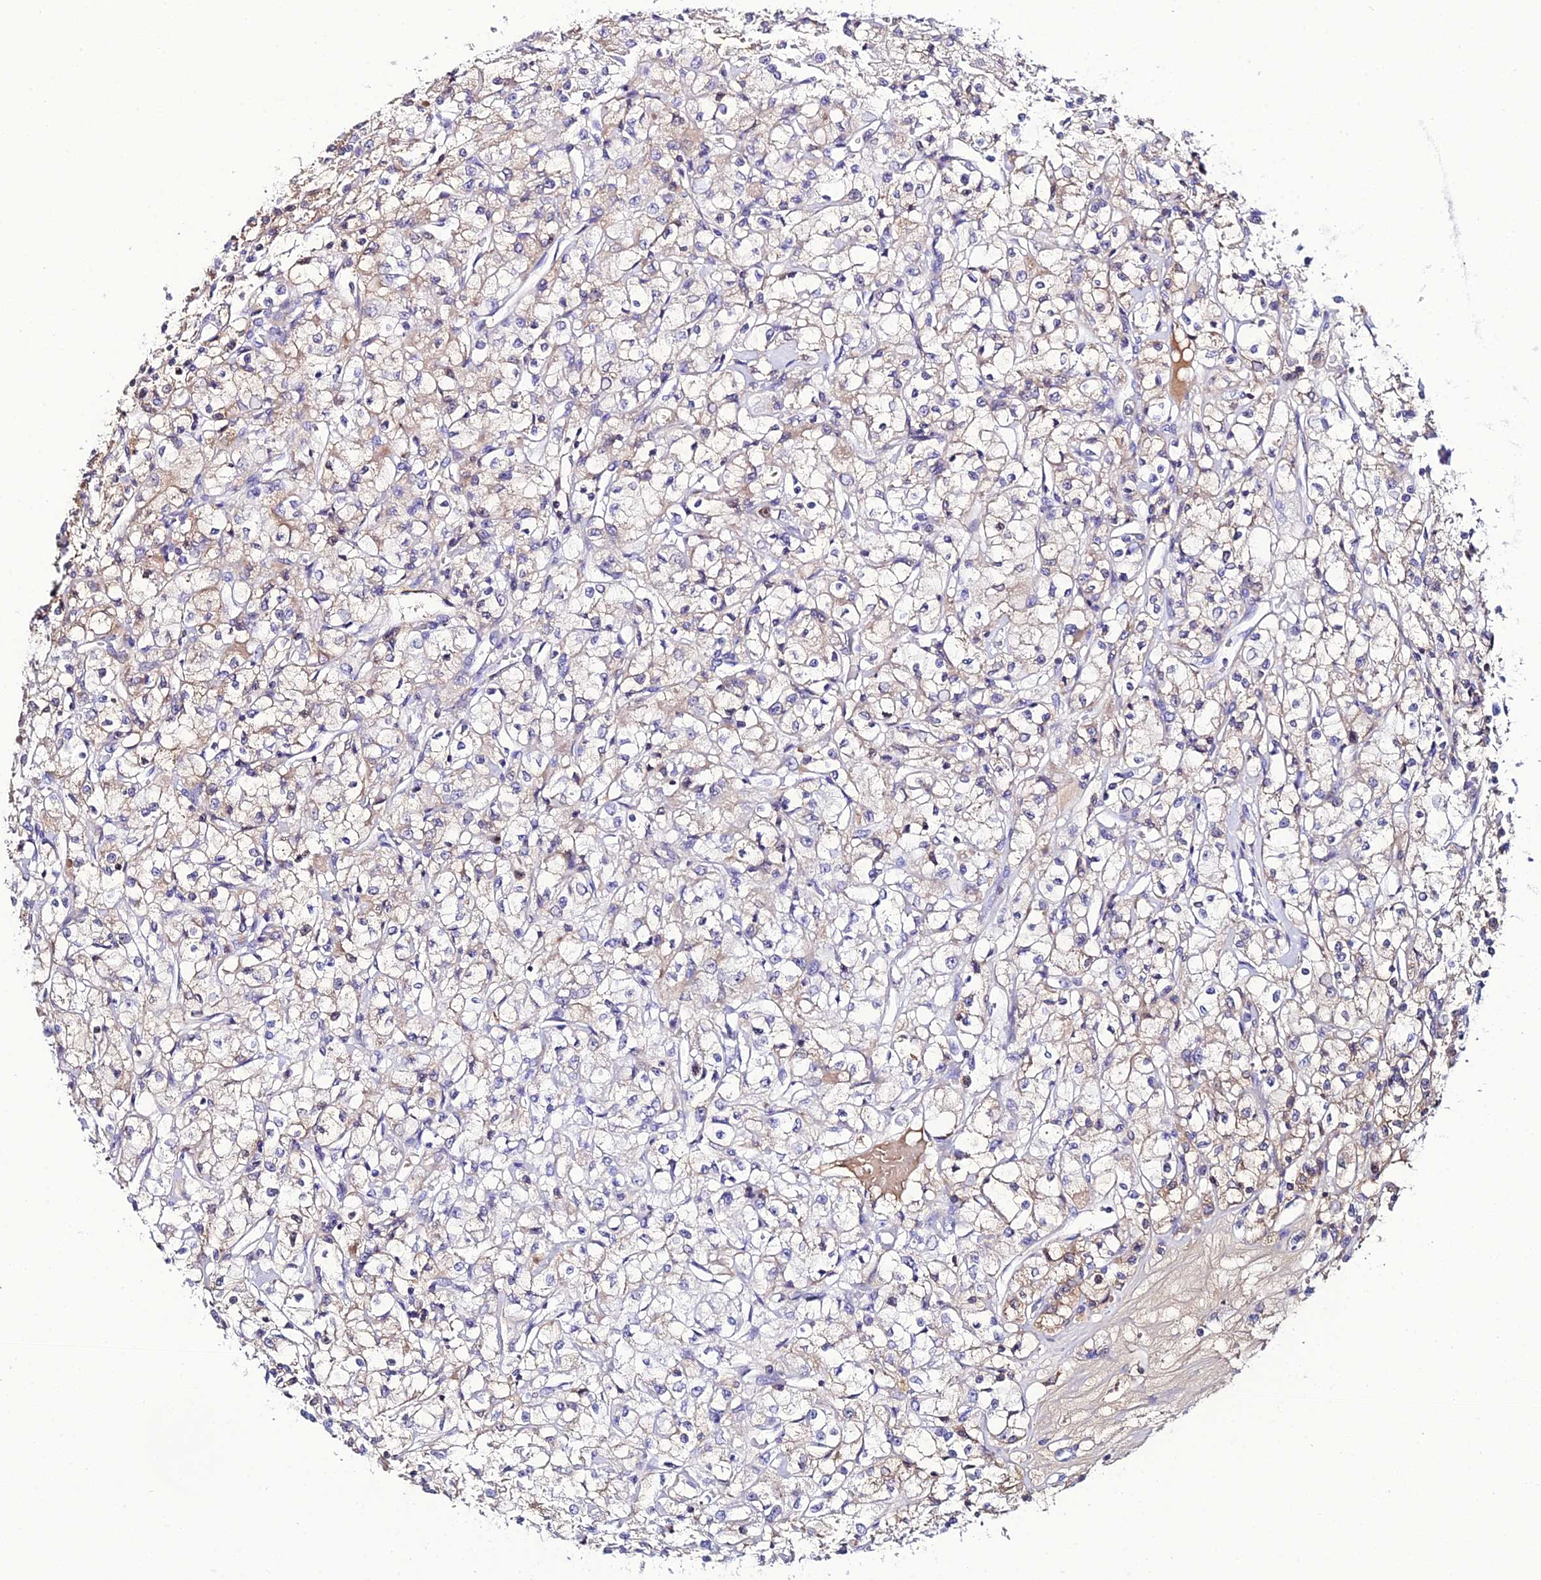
{"staining": {"intensity": "weak", "quantity": "<25%", "location": "cytoplasmic/membranous"}, "tissue": "renal cancer", "cell_type": "Tumor cells", "image_type": "cancer", "snomed": [{"axis": "morphology", "description": "Adenocarcinoma, NOS"}, {"axis": "topography", "description": "Kidney"}], "caption": "Tumor cells are negative for protein expression in human renal cancer. (Brightfield microscopy of DAB immunohistochemistry (IHC) at high magnification).", "gene": "DEFB132", "patient": {"sex": "female", "age": 59}}